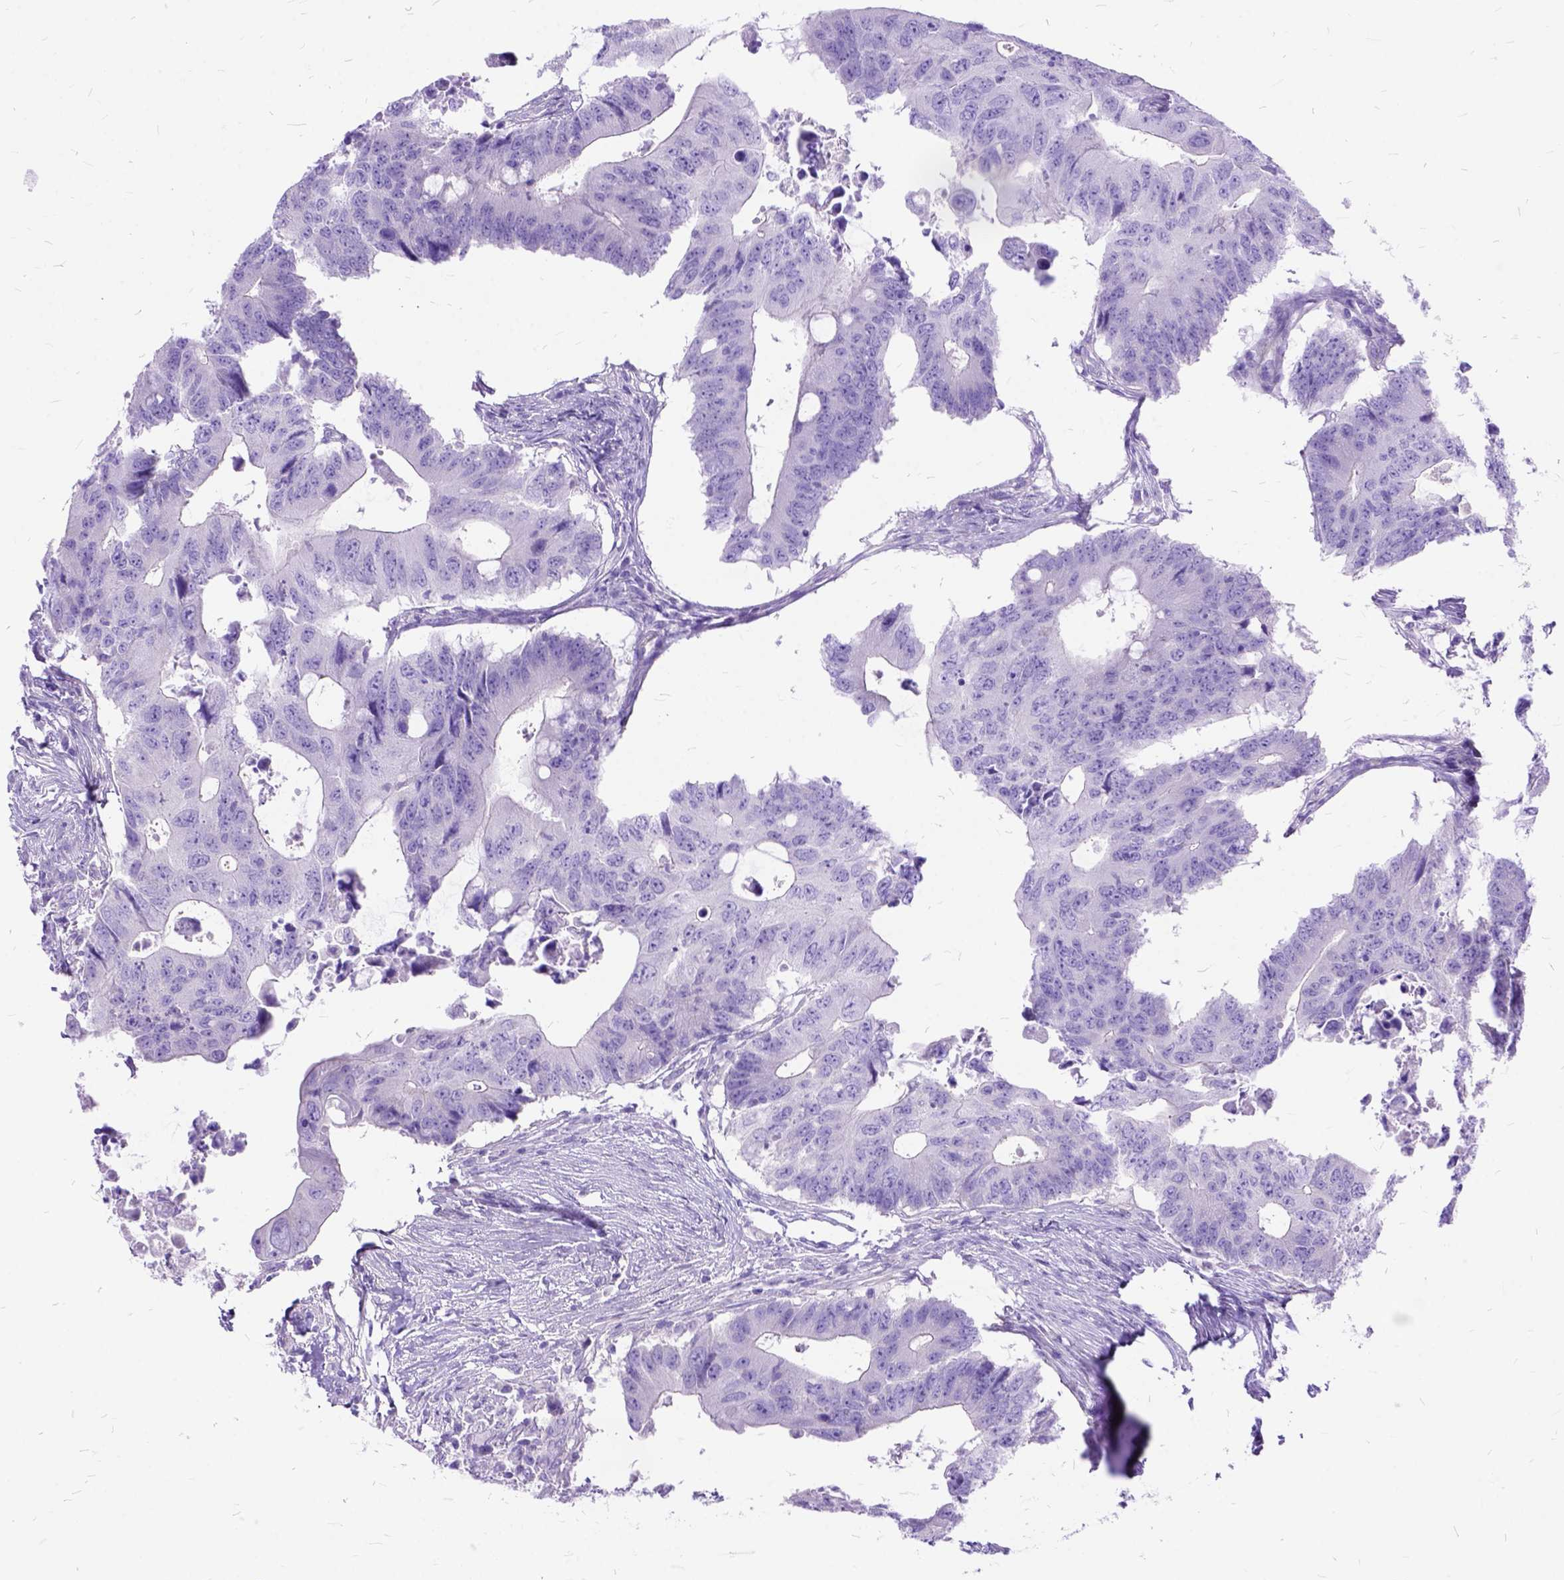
{"staining": {"intensity": "negative", "quantity": "none", "location": "none"}, "tissue": "colorectal cancer", "cell_type": "Tumor cells", "image_type": "cancer", "snomed": [{"axis": "morphology", "description": "Adenocarcinoma, NOS"}, {"axis": "topography", "description": "Colon"}], "caption": "Immunohistochemistry (IHC) micrograph of colorectal cancer (adenocarcinoma) stained for a protein (brown), which shows no positivity in tumor cells. (DAB immunohistochemistry (IHC) with hematoxylin counter stain).", "gene": "ARL9", "patient": {"sex": "male", "age": 71}}